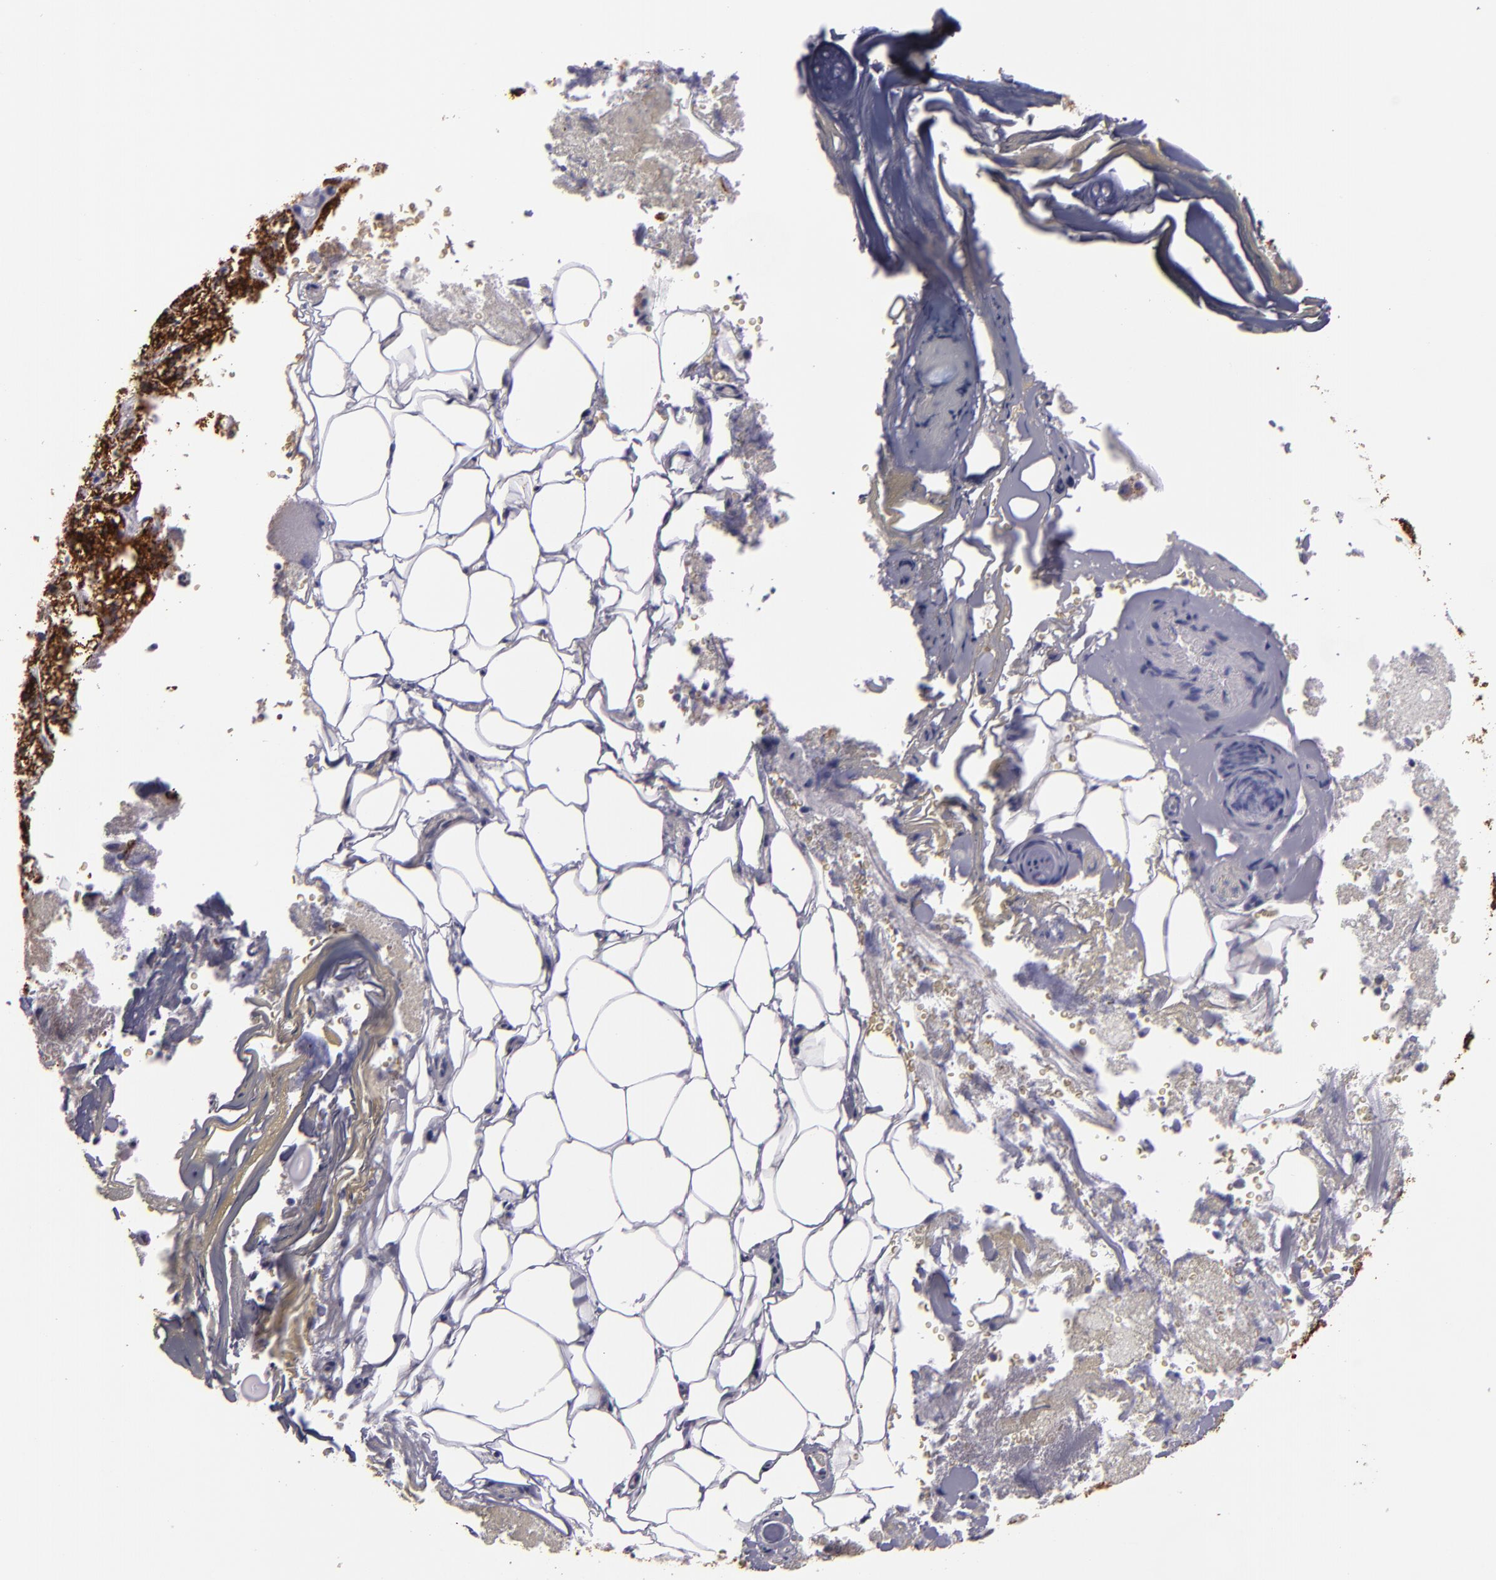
{"staining": {"intensity": "strong", "quantity": ">75%", "location": "cytoplasmic/membranous"}, "tissue": "adrenal gland", "cell_type": "Glandular cells", "image_type": "normal", "snomed": [{"axis": "morphology", "description": "Normal tissue, NOS"}, {"axis": "topography", "description": "Adrenal gland"}], "caption": "A photomicrograph of human adrenal gland stained for a protein exhibits strong cytoplasmic/membranous brown staining in glandular cells. The protein is stained brown, and the nuclei are stained in blue (DAB IHC with brightfield microscopy, high magnification).", "gene": "HSPD1", "patient": {"sex": "female", "age": 71}}